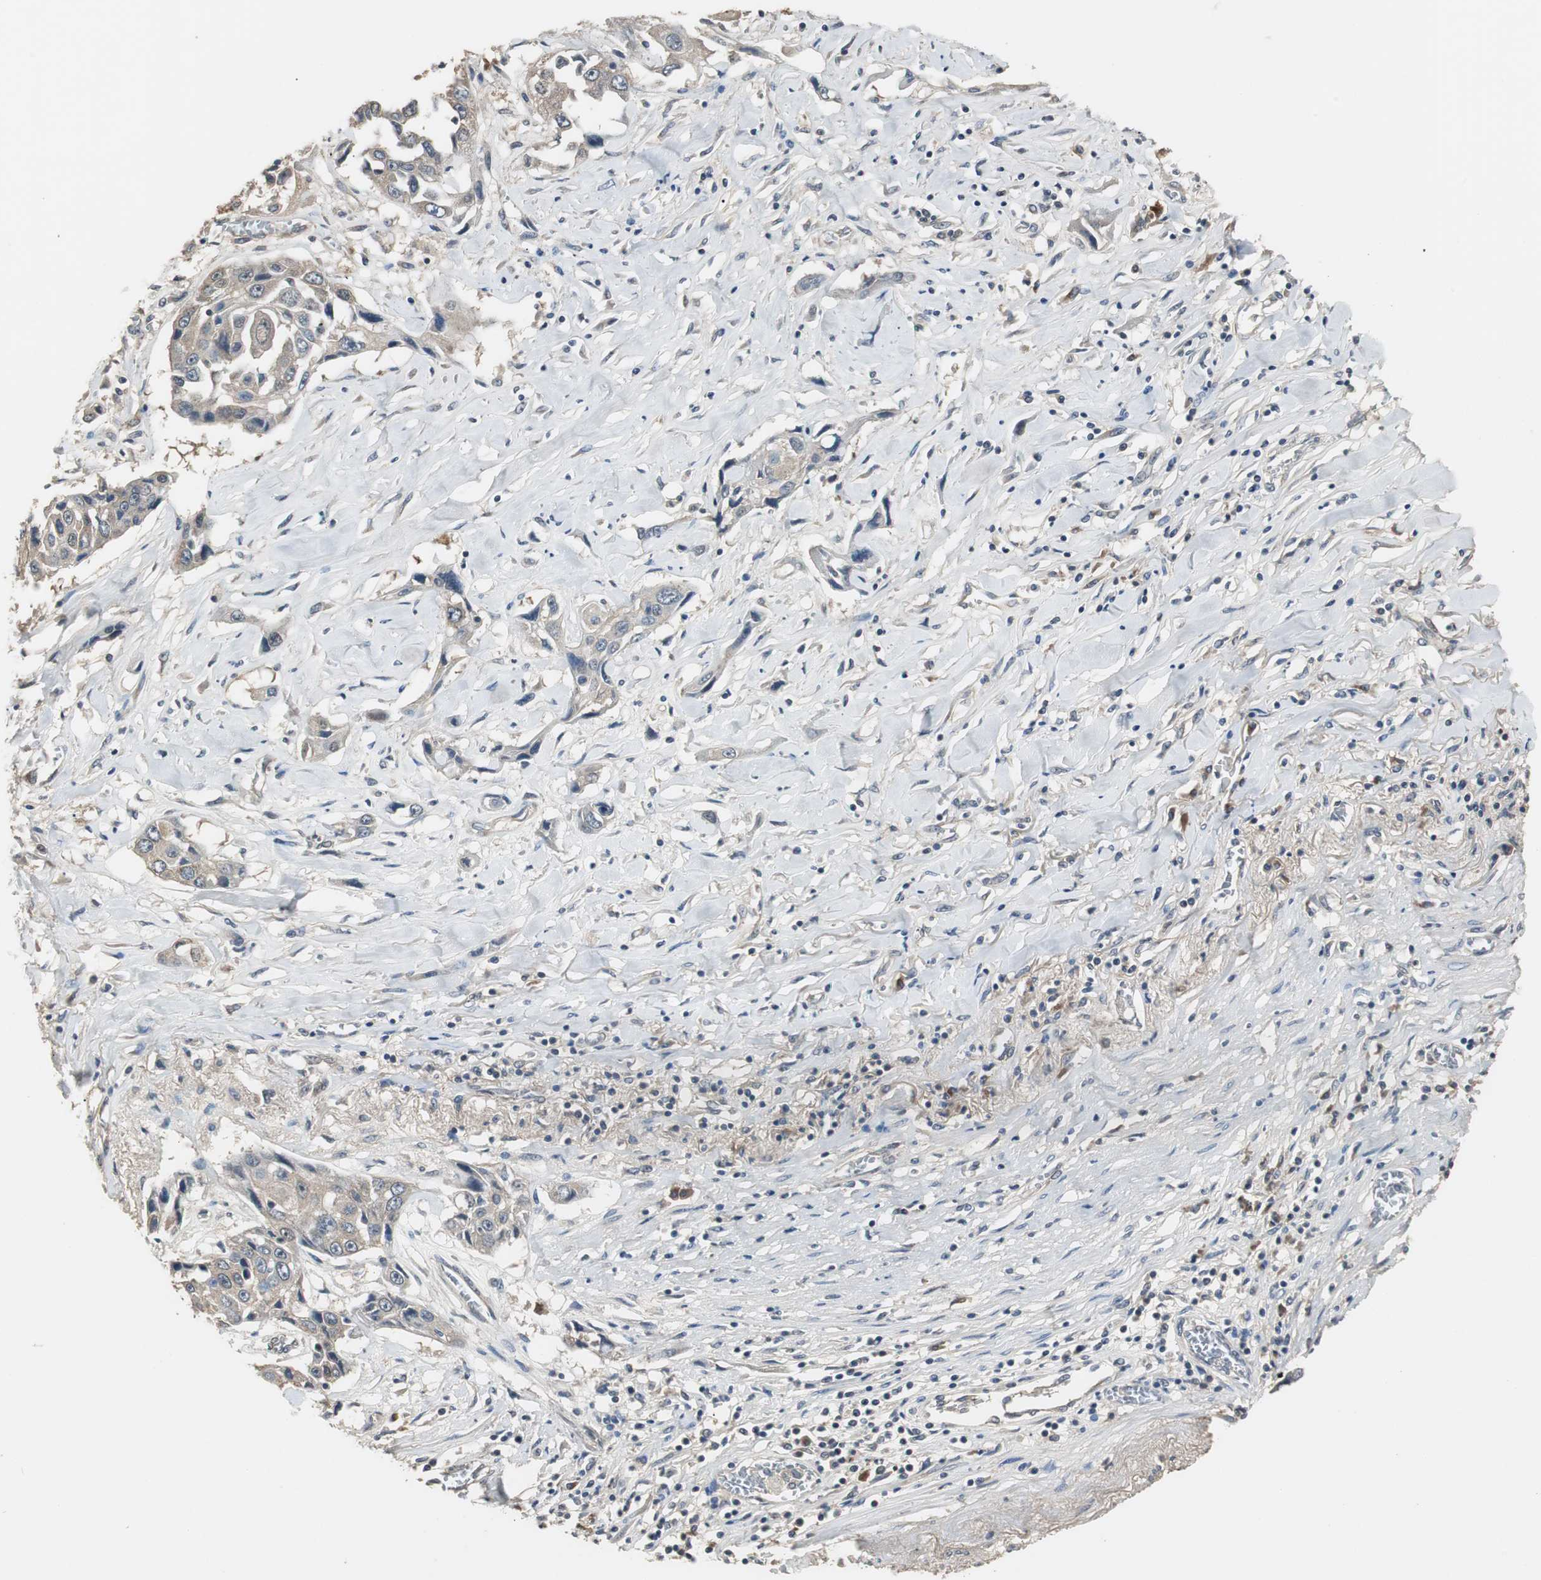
{"staining": {"intensity": "weak", "quantity": "25%-75%", "location": "cytoplasmic/membranous"}, "tissue": "lung cancer", "cell_type": "Tumor cells", "image_type": "cancer", "snomed": [{"axis": "morphology", "description": "Squamous cell carcinoma, NOS"}, {"axis": "topography", "description": "Lung"}], "caption": "A brown stain highlights weak cytoplasmic/membranous expression of a protein in human lung squamous cell carcinoma tumor cells.", "gene": "PTPRN2", "patient": {"sex": "male", "age": 71}}